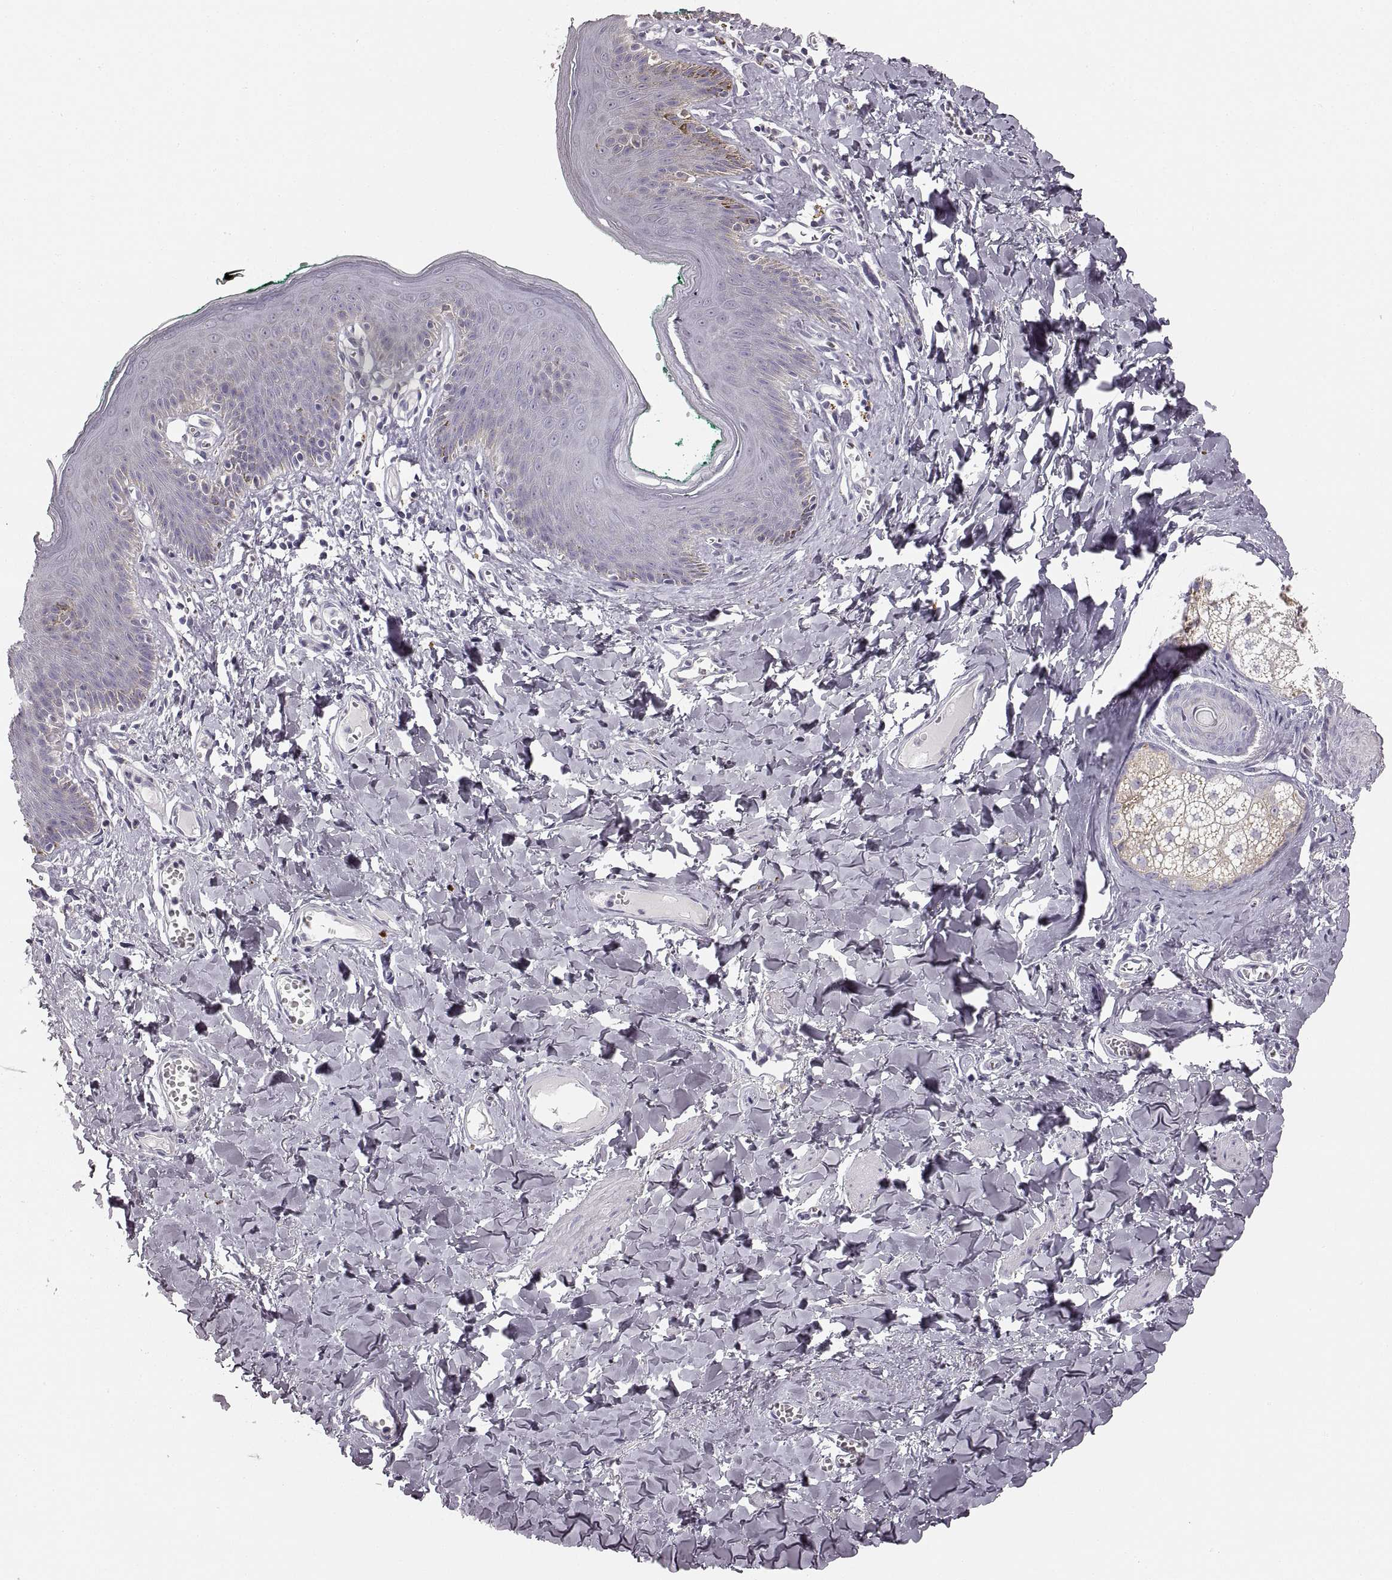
{"staining": {"intensity": "moderate", "quantity": "<25%", "location": "cytoplasmic/membranous"}, "tissue": "skin", "cell_type": "Epidermal cells", "image_type": "normal", "snomed": [{"axis": "morphology", "description": "Normal tissue, NOS"}, {"axis": "topography", "description": "Vulva"}, {"axis": "topography", "description": "Peripheral nerve tissue"}], "caption": "Protein staining reveals moderate cytoplasmic/membranous staining in about <25% of epidermal cells in normal skin. Using DAB (brown) and hematoxylin (blue) stains, captured at high magnification using brightfield microscopy.", "gene": "RDH13", "patient": {"sex": "female", "age": 66}}